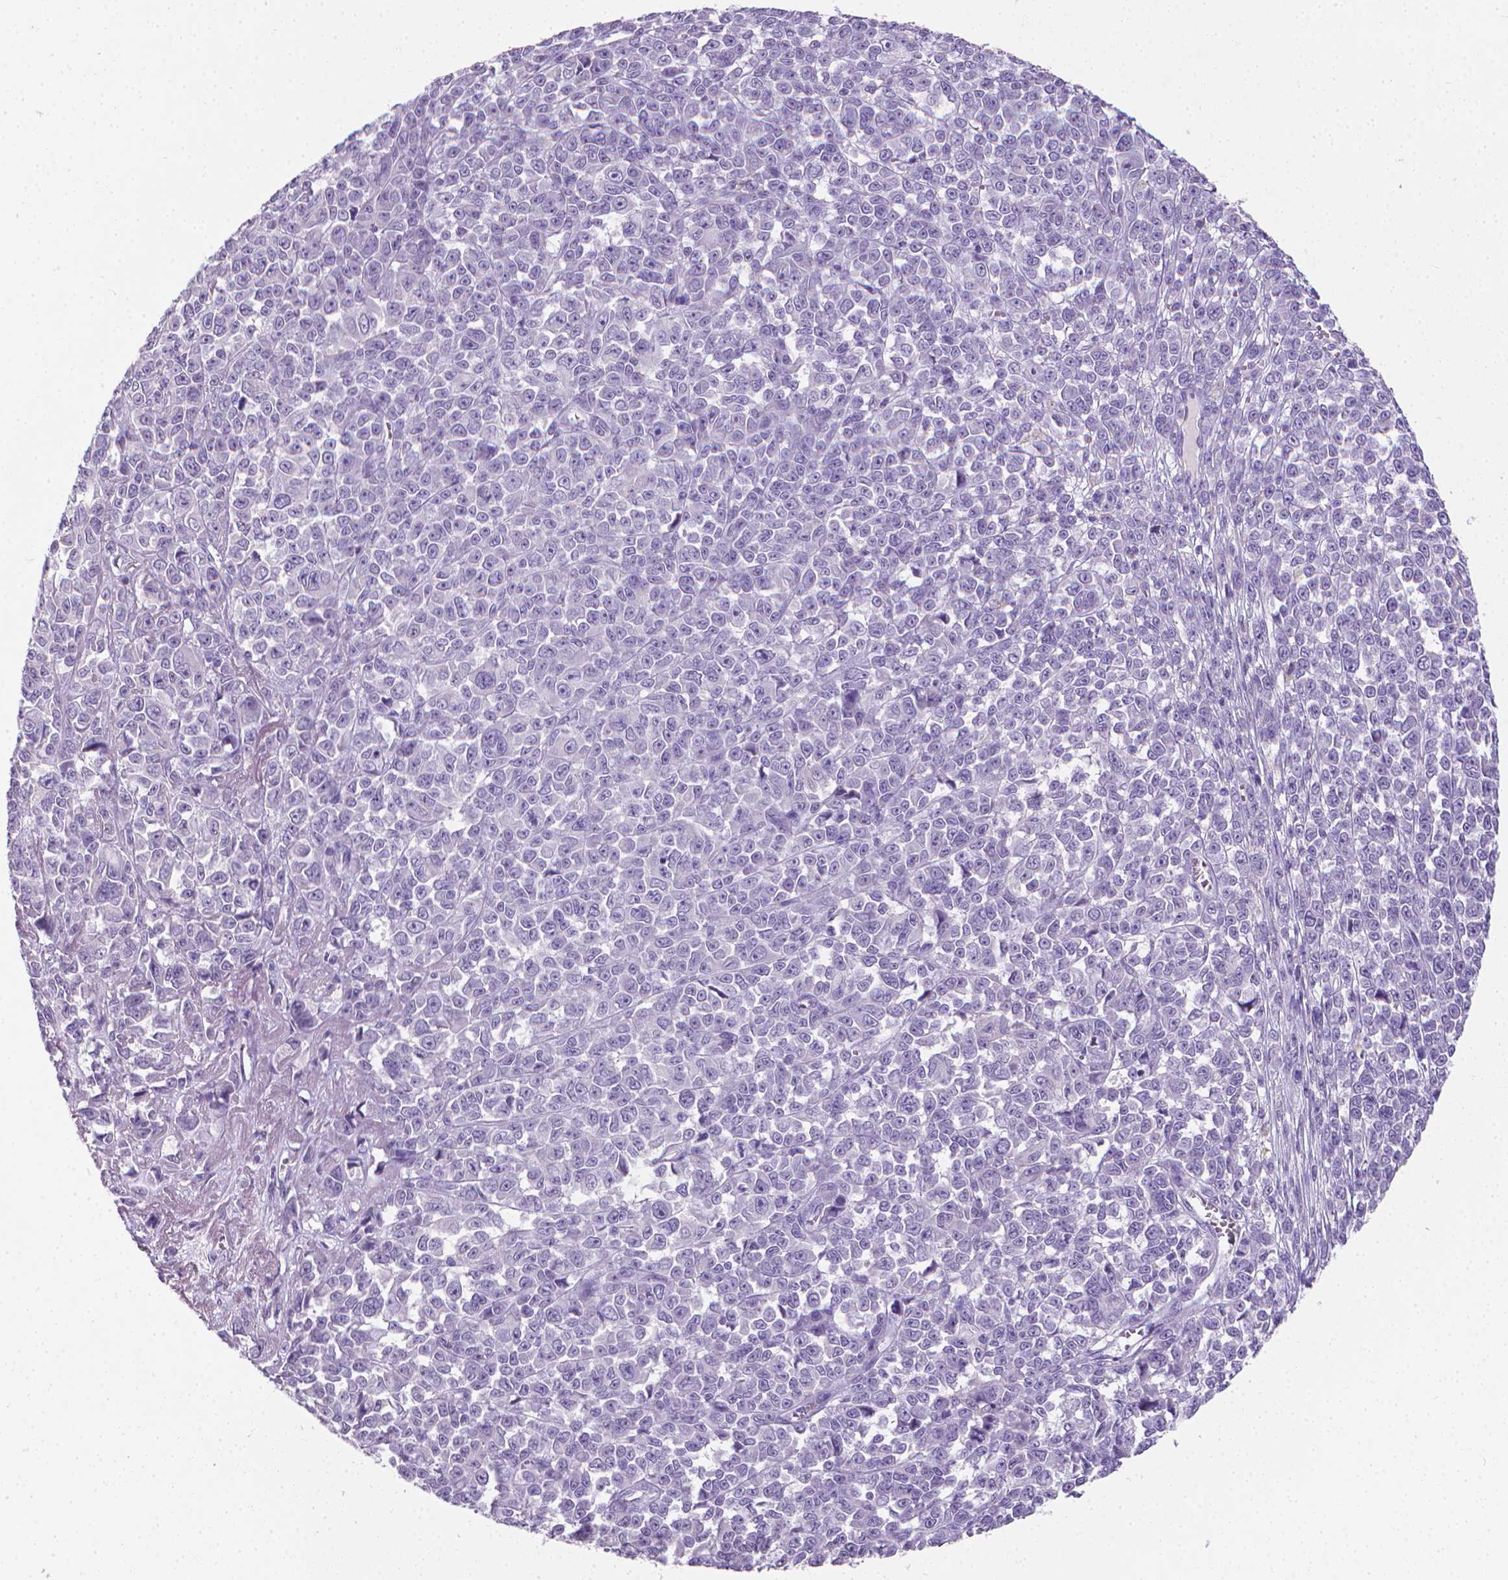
{"staining": {"intensity": "negative", "quantity": "none", "location": "none"}, "tissue": "melanoma", "cell_type": "Tumor cells", "image_type": "cancer", "snomed": [{"axis": "morphology", "description": "Malignant melanoma, NOS"}, {"axis": "topography", "description": "Skin"}], "caption": "IHC of malignant melanoma demonstrates no positivity in tumor cells.", "gene": "XPNPEP2", "patient": {"sex": "female", "age": 95}}